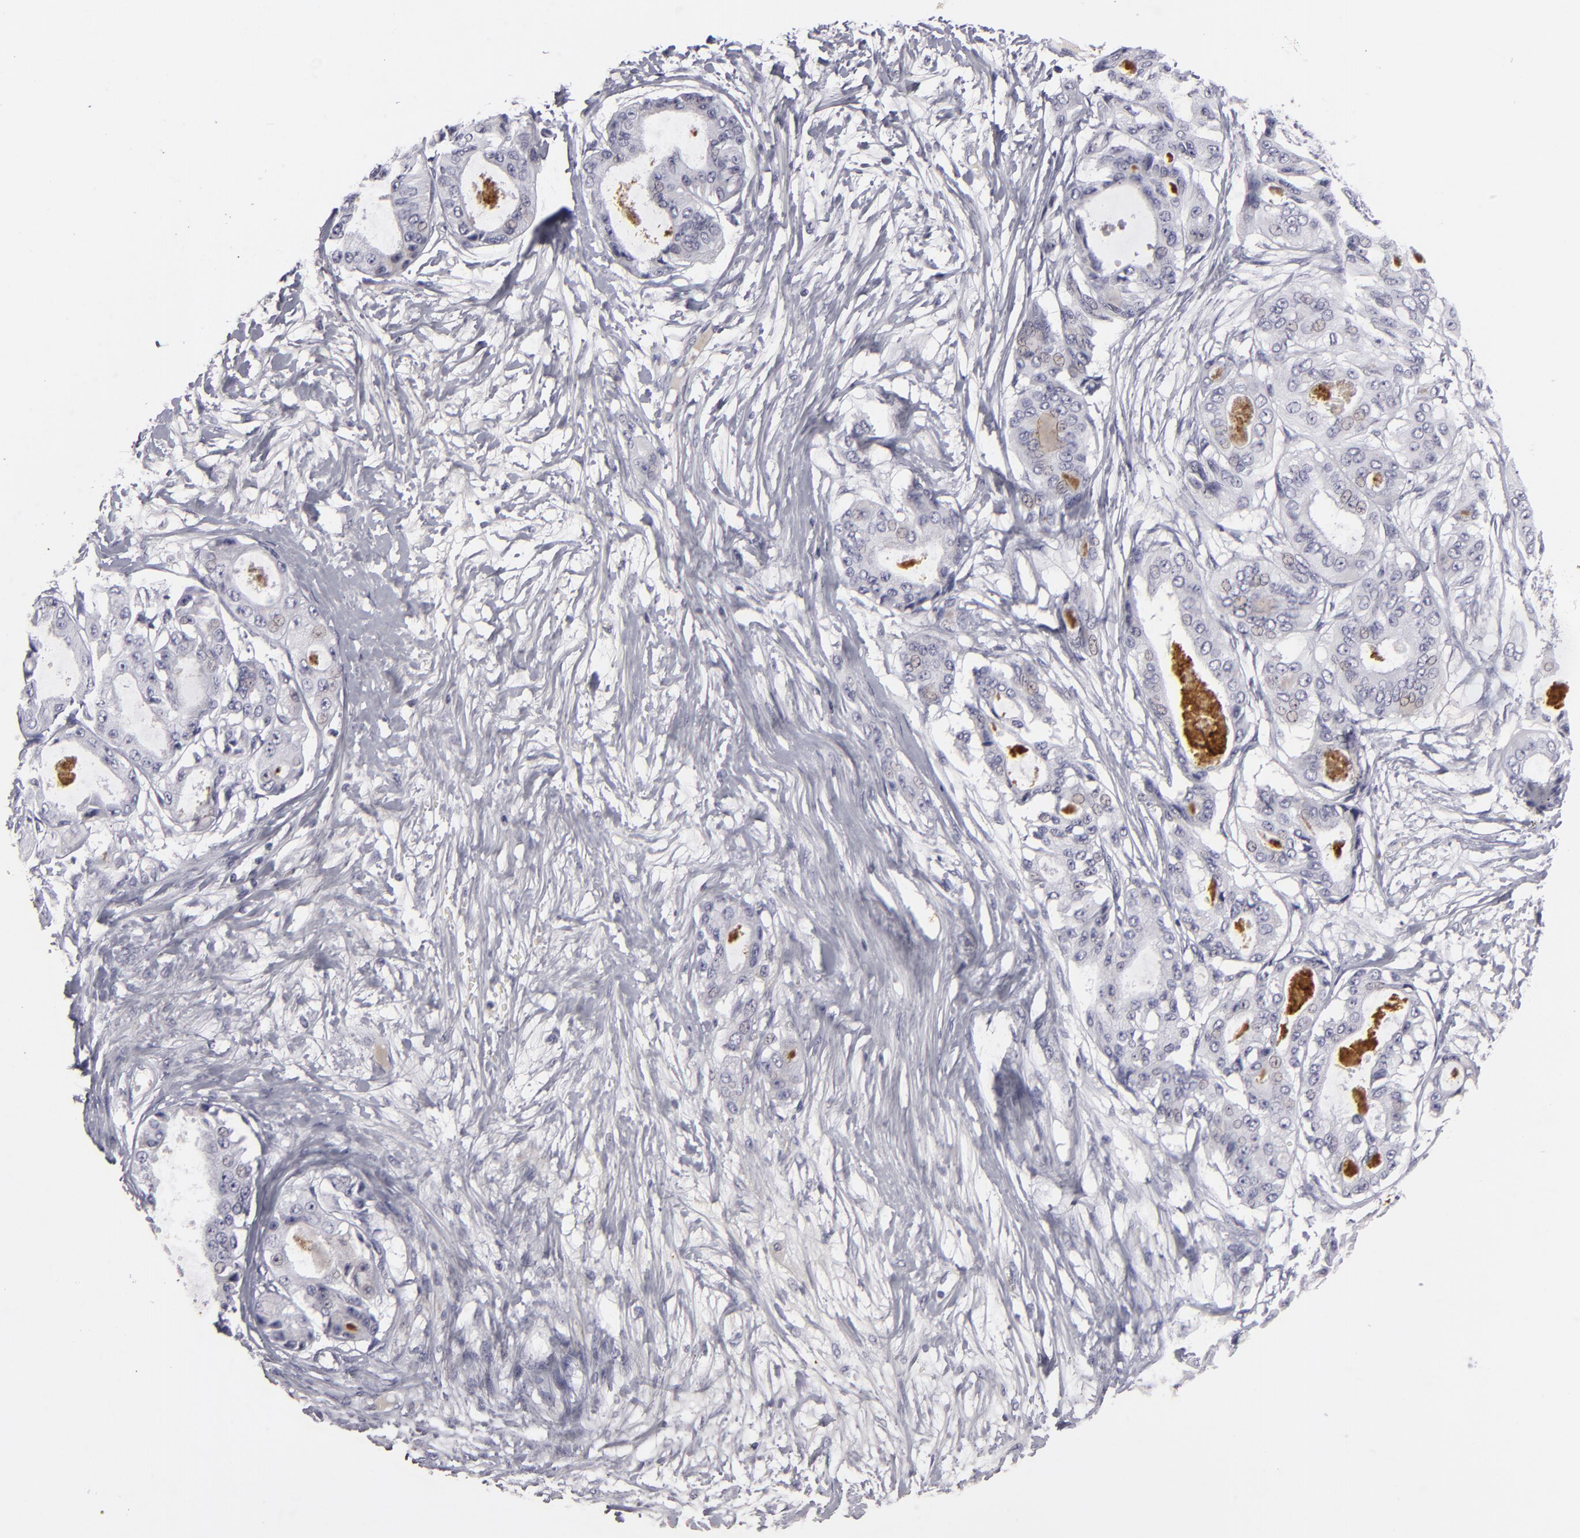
{"staining": {"intensity": "negative", "quantity": "none", "location": "none"}, "tissue": "ovarian cancer", "cell_type": "Tumor cells", "image_type": "cancer", "snomed": [{"axis": "morphology", "description": "Carcinoma, endometroid"}, {"axis": "topography", "description": "Ovary"}], "caption": "Immunohistochemical staining of human ovarian cancer shows no significant expression in tumor cells.", "gene": "C9", "patient": {"sex": "female", "age": 61}}